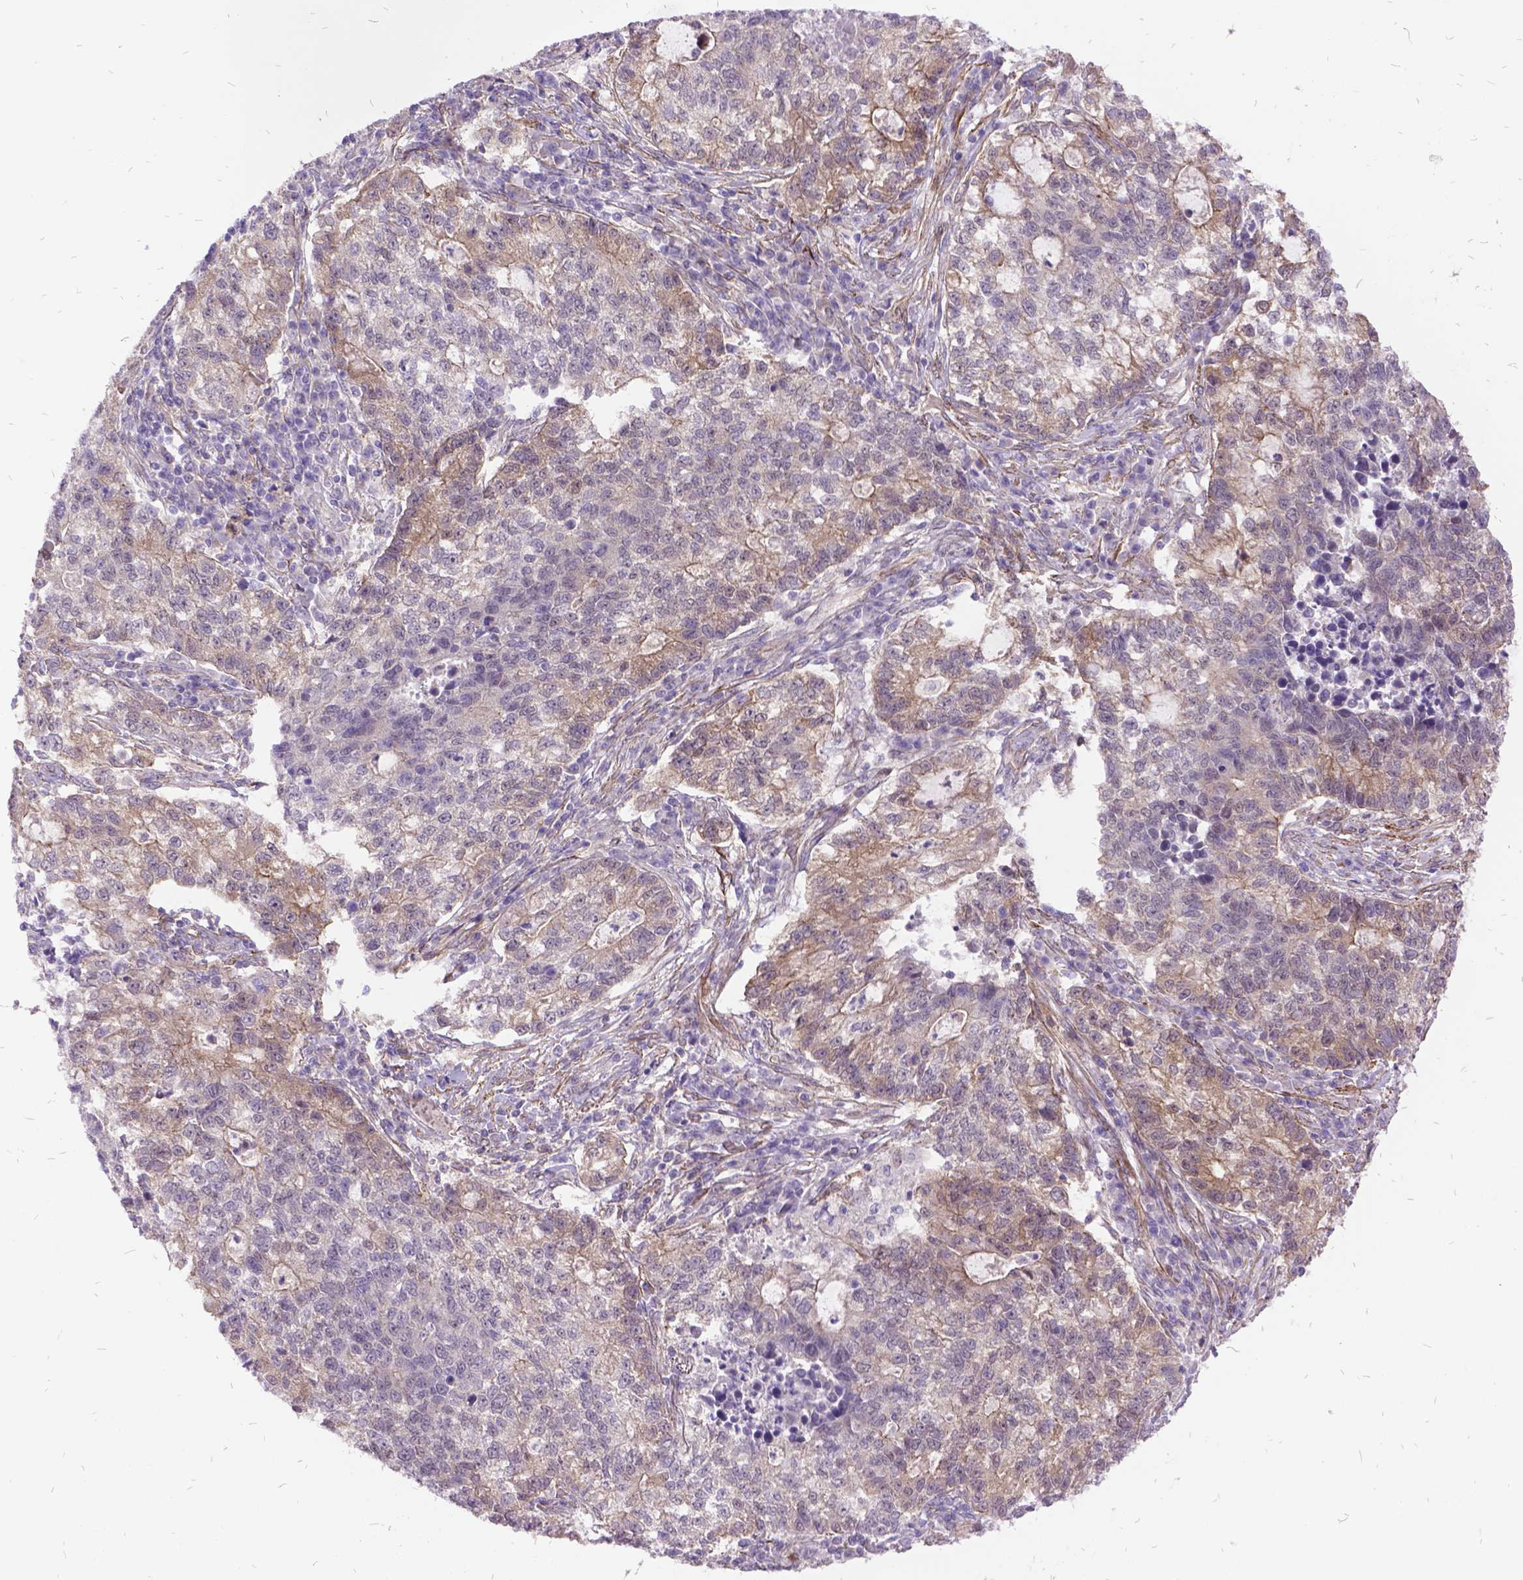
{"staining": {"intensity": "weak", "quantity": "25%-75%", "location": "cytoplasmic/membranous"}, "tissue": "lung cancer", "cell_type": "Tumor cells", "image_type": "cancer", "snomed": [{"axis": "morphology", "description": "Adenocarcinoma, NOS"}, {"axis": "topography", "description": "Lung"}], "caption": "IHC histopathology image of human lung adenocarcinoma stained for a protein (brown), which exhibits low levels of weak cytoplasmic/membranous staining in about 25%-75% of tumor cells.", "gene": "GRB7", "patient": {"sex": "male", "age": 57}}